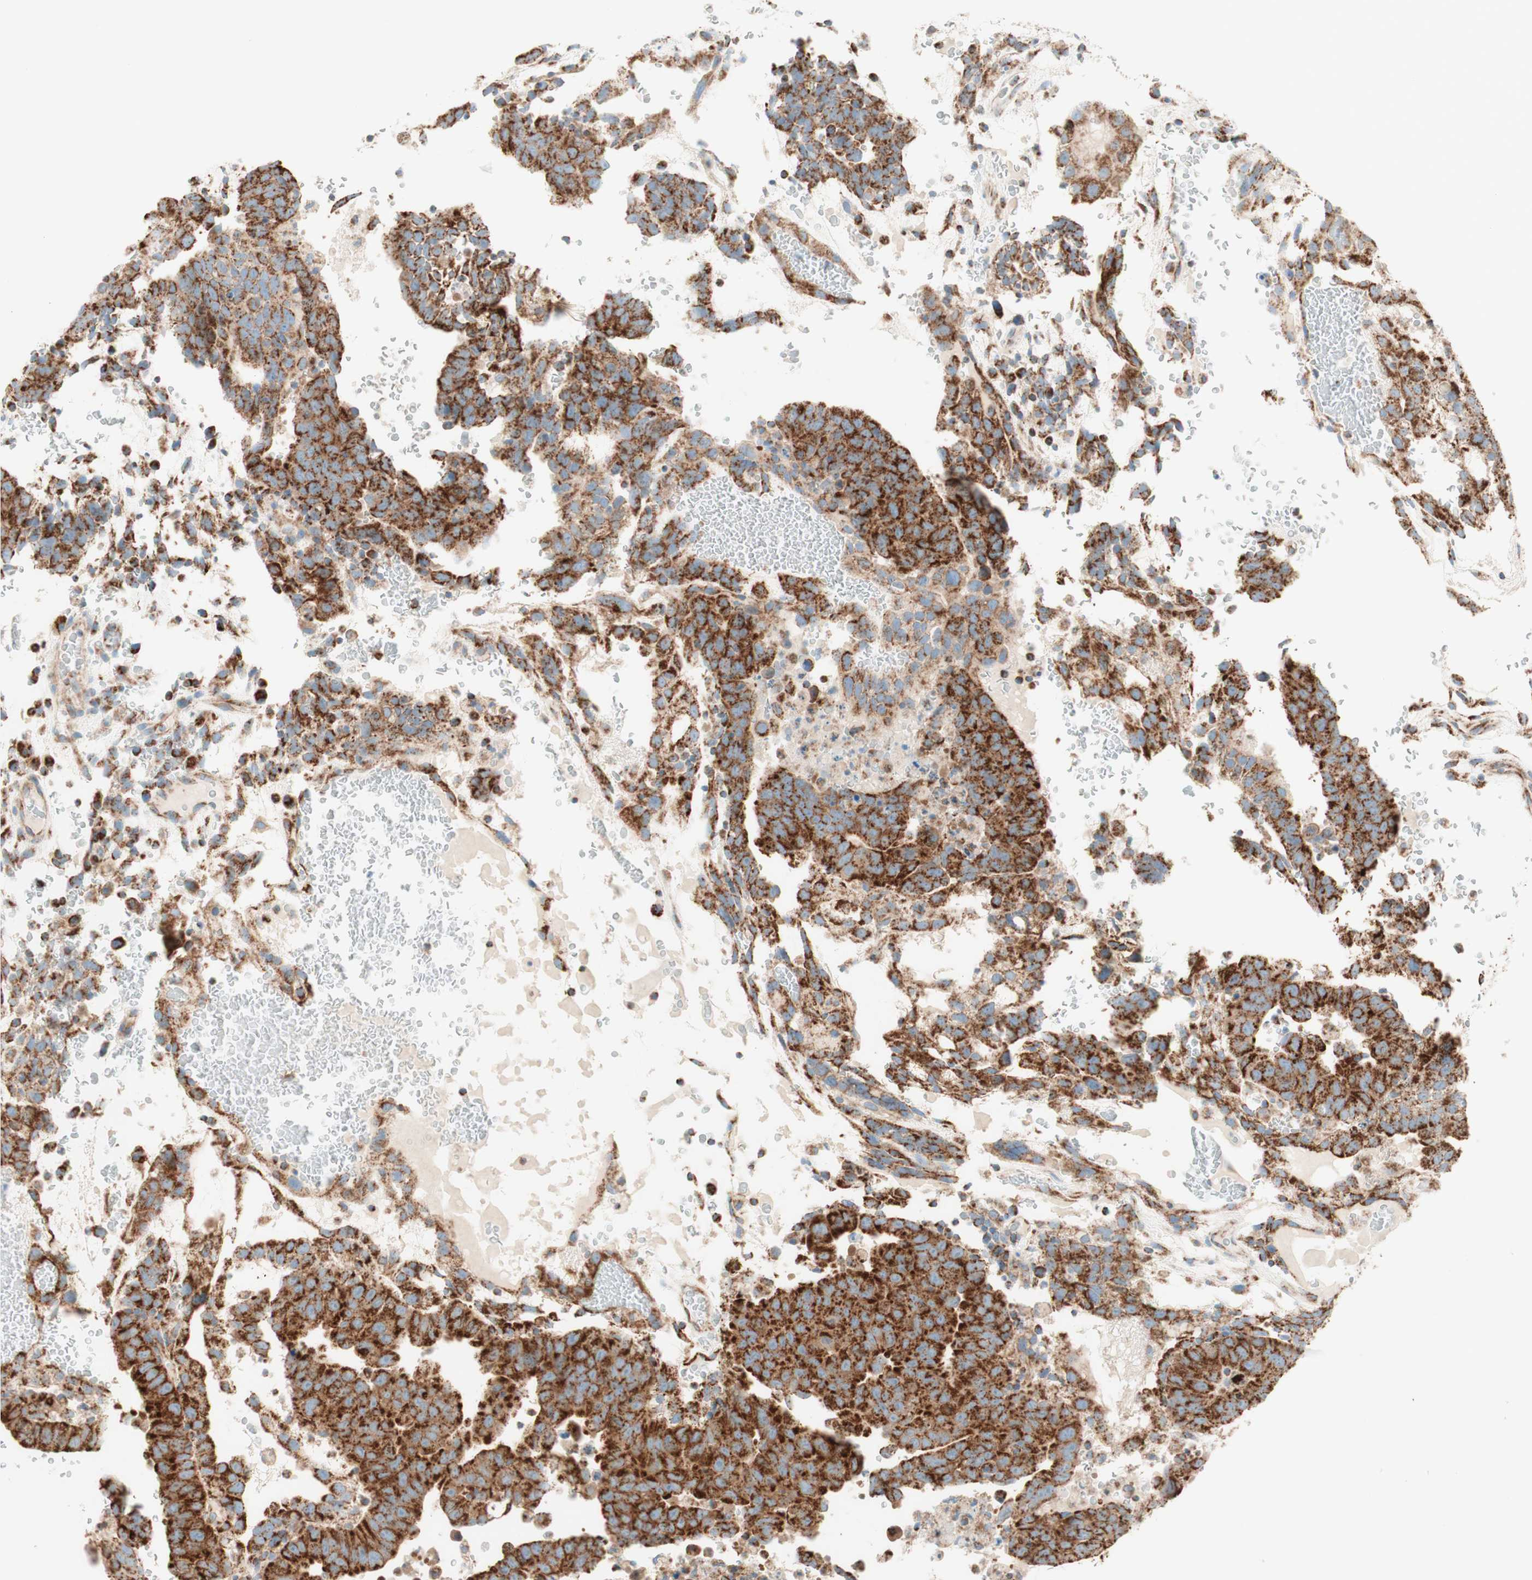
{"staining": {"intensity": "strong", "quantity": ">75%", "location": "cytoplasmic/membranous"}, "tissue": "testis cancer", "cell_type": "Tumor cells", "image_type": "cancer", "snomed": [{"axis": "morphology", "description": "Seminoma, NOS"}, {"axis": "morphology", "description": "Carcinoma, Embryonal, NOS"}, {"axis": "topography", "description": "Testis"}], "caption": "This histopathology image shows testis cancer stained with IHC to label a protein in brown. The cytoplasmic/membranous of tumor cells show strong positivity for the protein. Nuclei are counter-stained blue.", "gene": "TOMM20", "patient": {"sex": "male", "age": 52}}